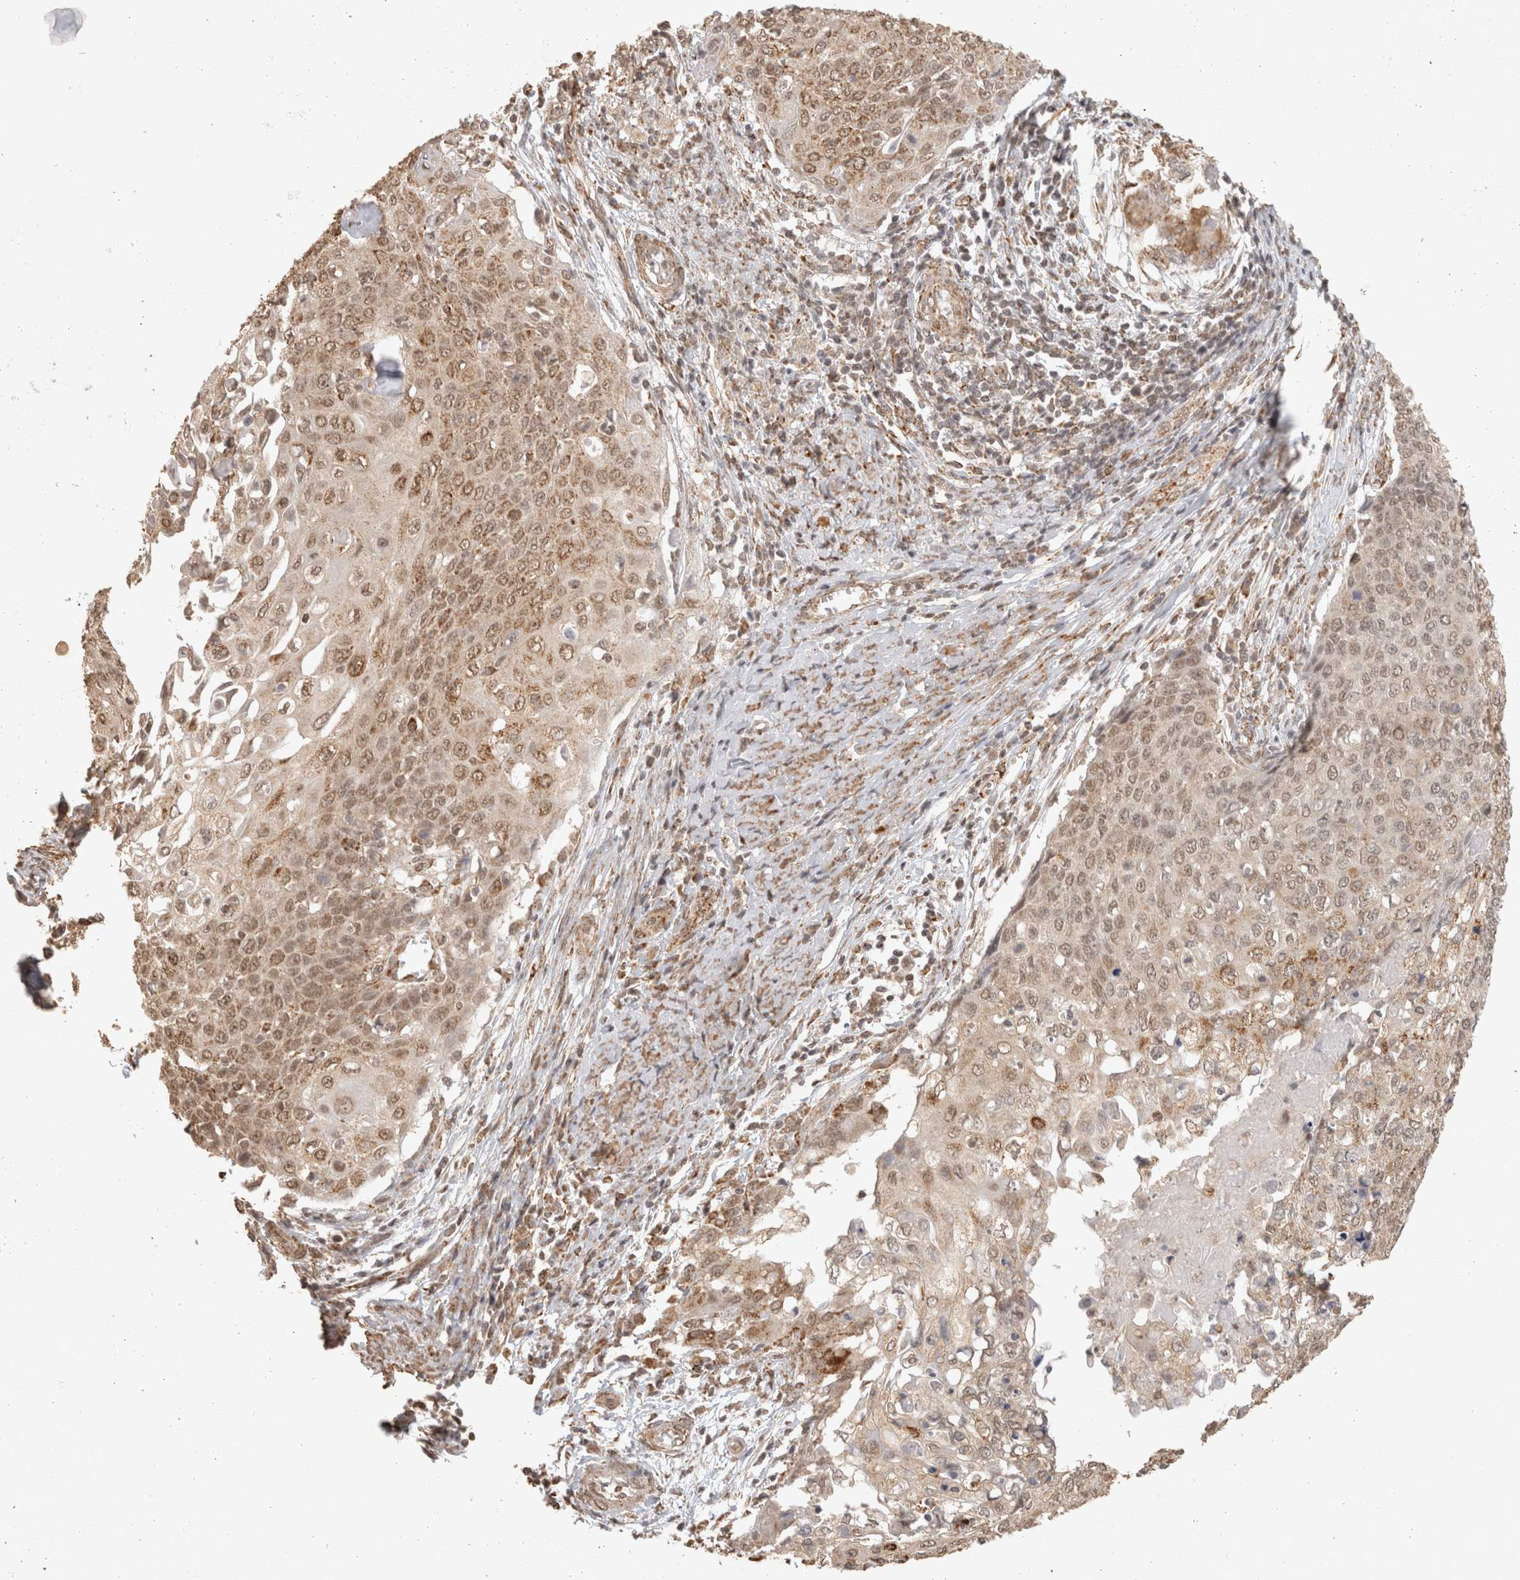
{"staining": {"intensity": "moderate", "quantity": ">75%", "location": "cytoplasmic/membranous,nuclear"}, "tissue": "cervical cancer", "cell_type": "Tumor cells", "image_type": "cancer", "snomed": [{"axis": "morphology", "description": "Squamous cell carcinoma, NOS"}, {"axis": "topography", "description": "Cervix"}], "caption": "Tumor cells display medium levels of moderate cytoplasmic/membranous and nuclear positivity in approximately >75% of cells in cervical squamous cell carcinoma.", "gene": "BNIP3L", "patient": {"sex": "female", "age": 39}}